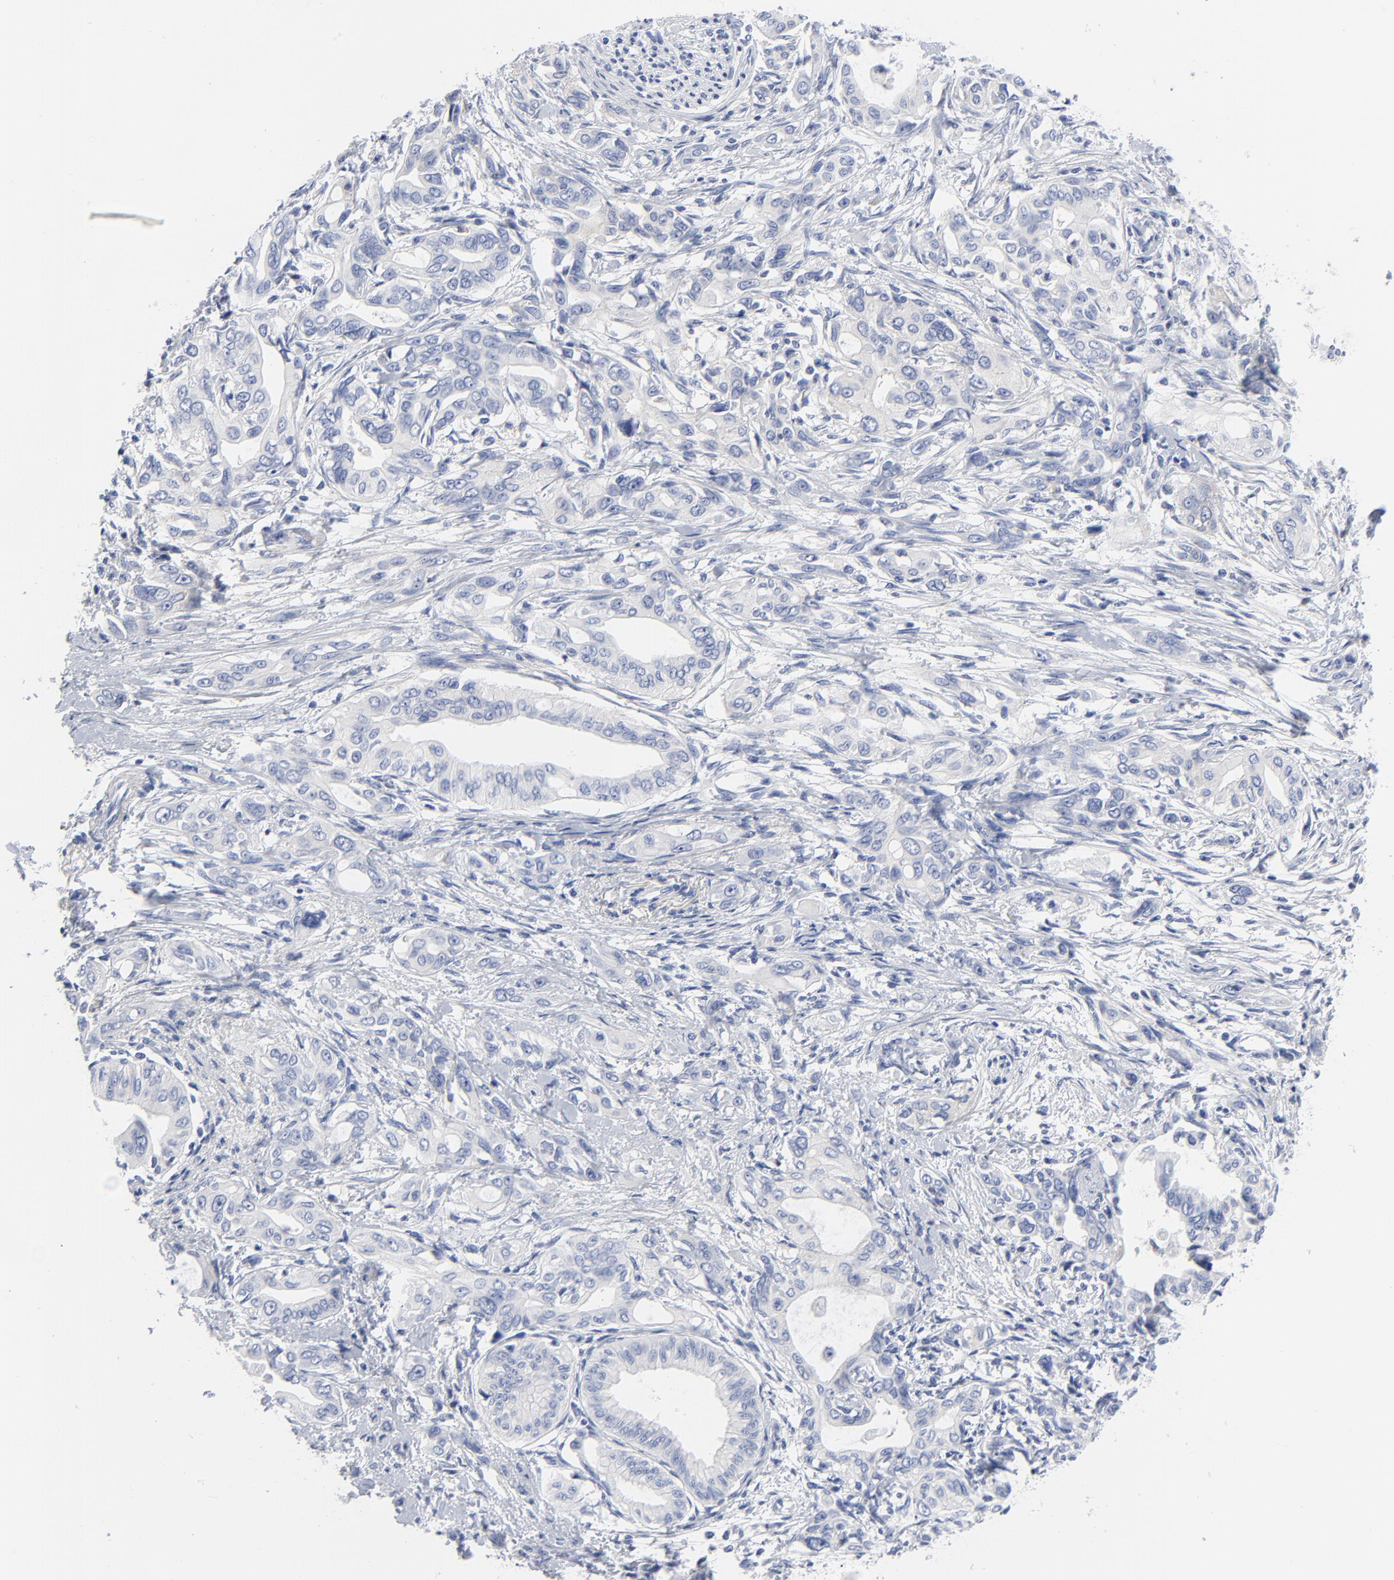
{"staining": {"intensity": "weak", "quantity": "<25%", "location": "cytoplasmic/membranous"}, "tissue": "pancreatic cancer", "cell_type": "Tumor cells", "image_type": "cancer", "snomed": [{"axis": "morphology", "description": "Adenocarcinoma, NOS"}, {"axis": "topography", "description": "Pancreas"}], "caption": "This histopathology image is of adenocarcinoma (pancreatic) stained with immunohistochemistry to label a protein in brown with the nuclei are counter-stained blue. There is no expression in tumor cells.", "gene": "STAT2", "patient": {"sex": "female", "age": 60}}